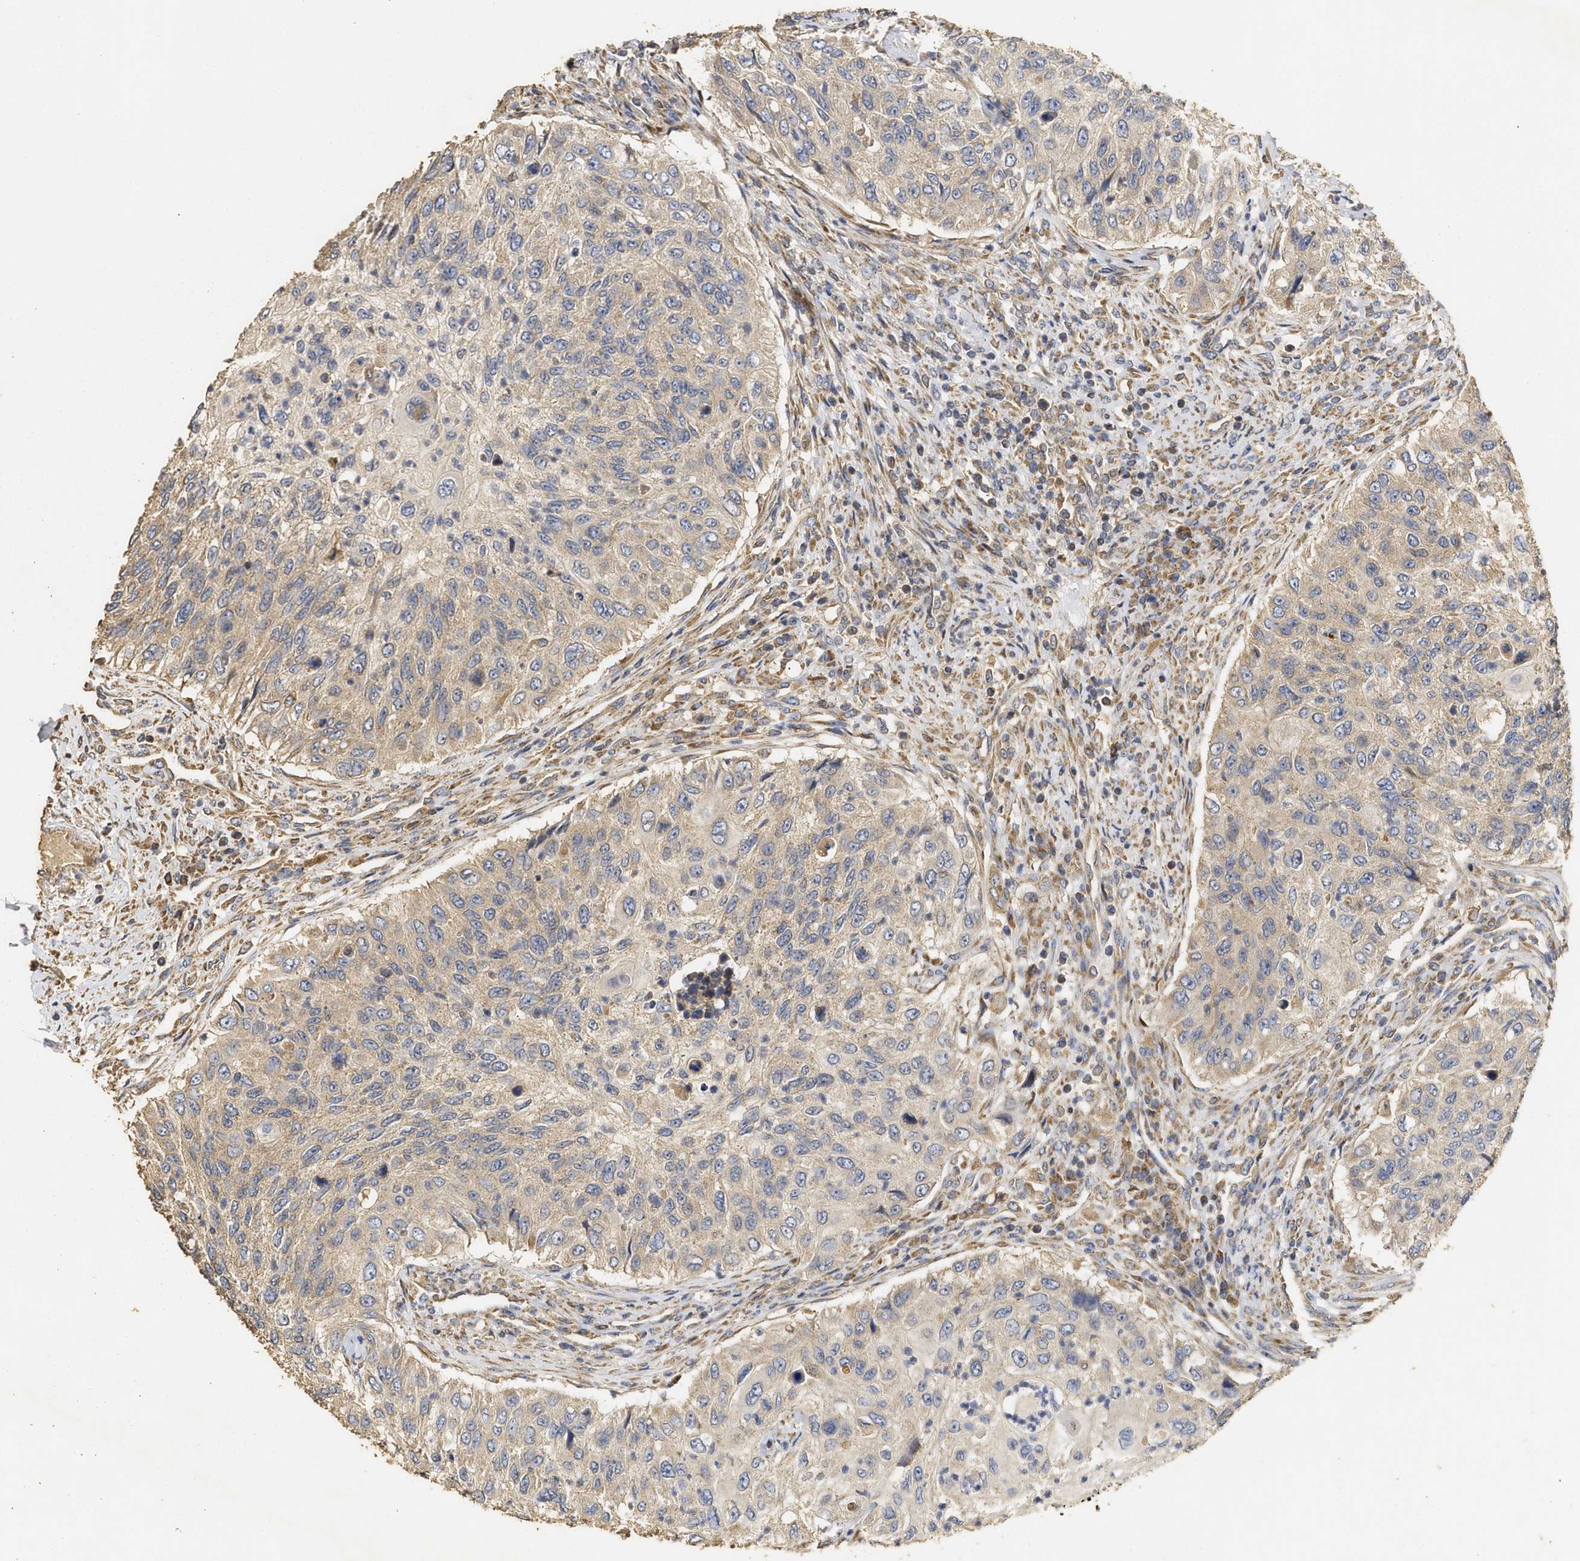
{"staining": {"intensity": "negative", "quantity": "none", "location": "none"}, "tissue": "urothelial cancer", "cell_type": "Tumor cells", "image_type": "cancer", "snomed": [{"axis": "morphology", "description": "Urothelial carcinoma, High grade"}, {"axis": "topography", "description": "Urinary bladder"}], "caption": "Immunohistochemistry of high-grade urothelial carcinoma reveals no staining in tumor cells. Nuclei are stained in blue.", "gene": "NAV1", "patient": {"sex": "female", "age": 60}}